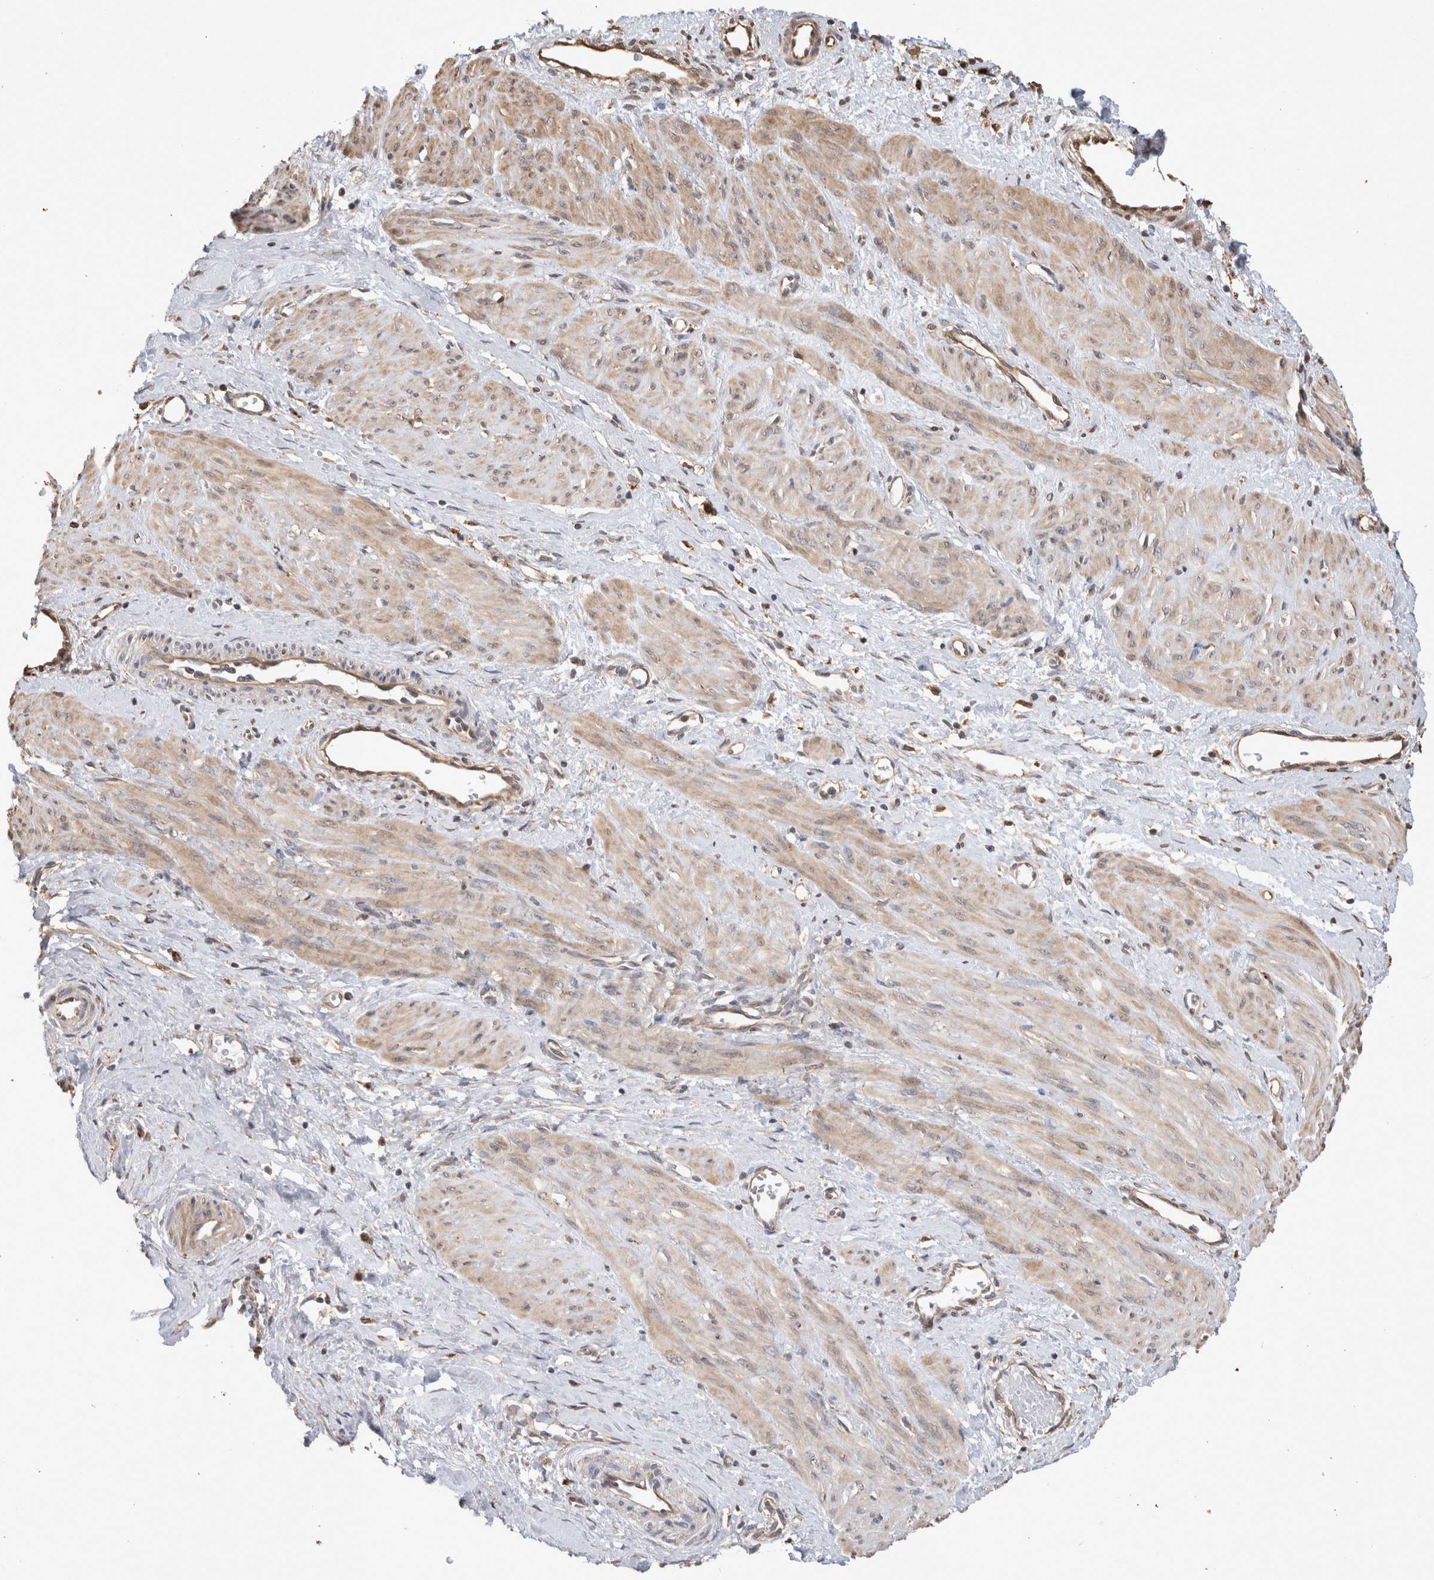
{"staining": {"intensity": "weak", "quantity": ">75%", "location": "cytoplasmic/membranous"}, "tissue": "smooth muscle", "cell_type": "Smooth muscle cells", "image_type": "normal", "snomed": [{"axis": "morphology", "description": "Normal tissue, NOS"}, {"axis": "topography", "description": "Endometrium"}], "caption": "IHC (DAB) staining of unremarkable smooth muscle displays weak cytoplasmic/membranous protein positivity in about >75% of smooth muscle cells.", "gene": "CLIP1", "patient": {"sex": "female", "age": 33}}